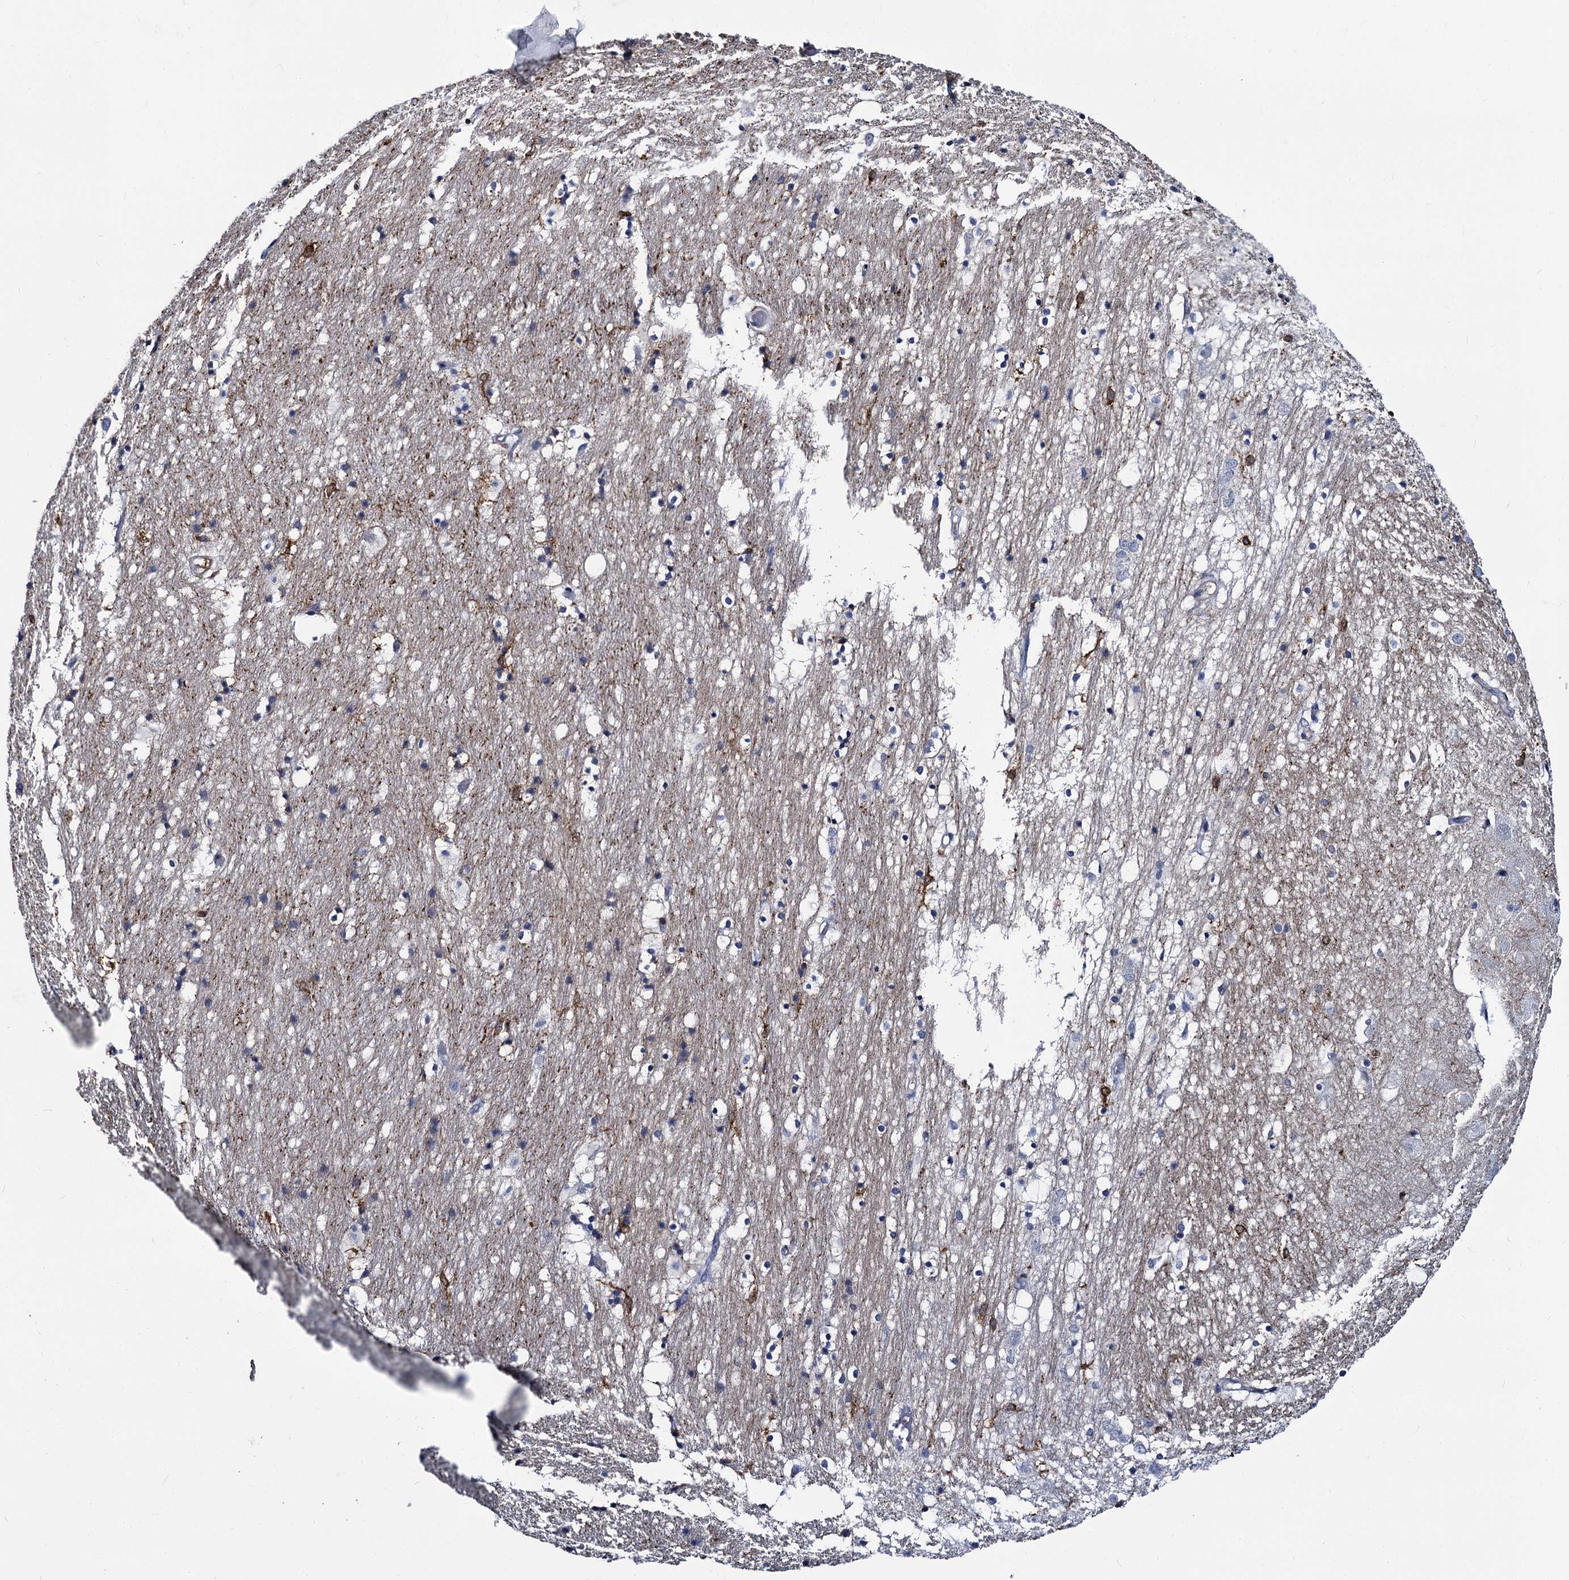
{"staining": {"intensity": "weak", "quantity": "<25%", "location": "cytoplasmic/membranous"}, "tissue": "hippocampus", "cell_type": "Glial cells", "image_type": "normal", "snomed": [{"axis": "morphology", "description": "Normal tissue, NOS"}, {"axis": "topography", "description": "Hippocampus"}], "caption": "This is an IHC micrograph of unremarkable hippocampus. There is no staining in glial cells.", "gene": "RHOG", "patient": {"sex": "female", "age": 52}}